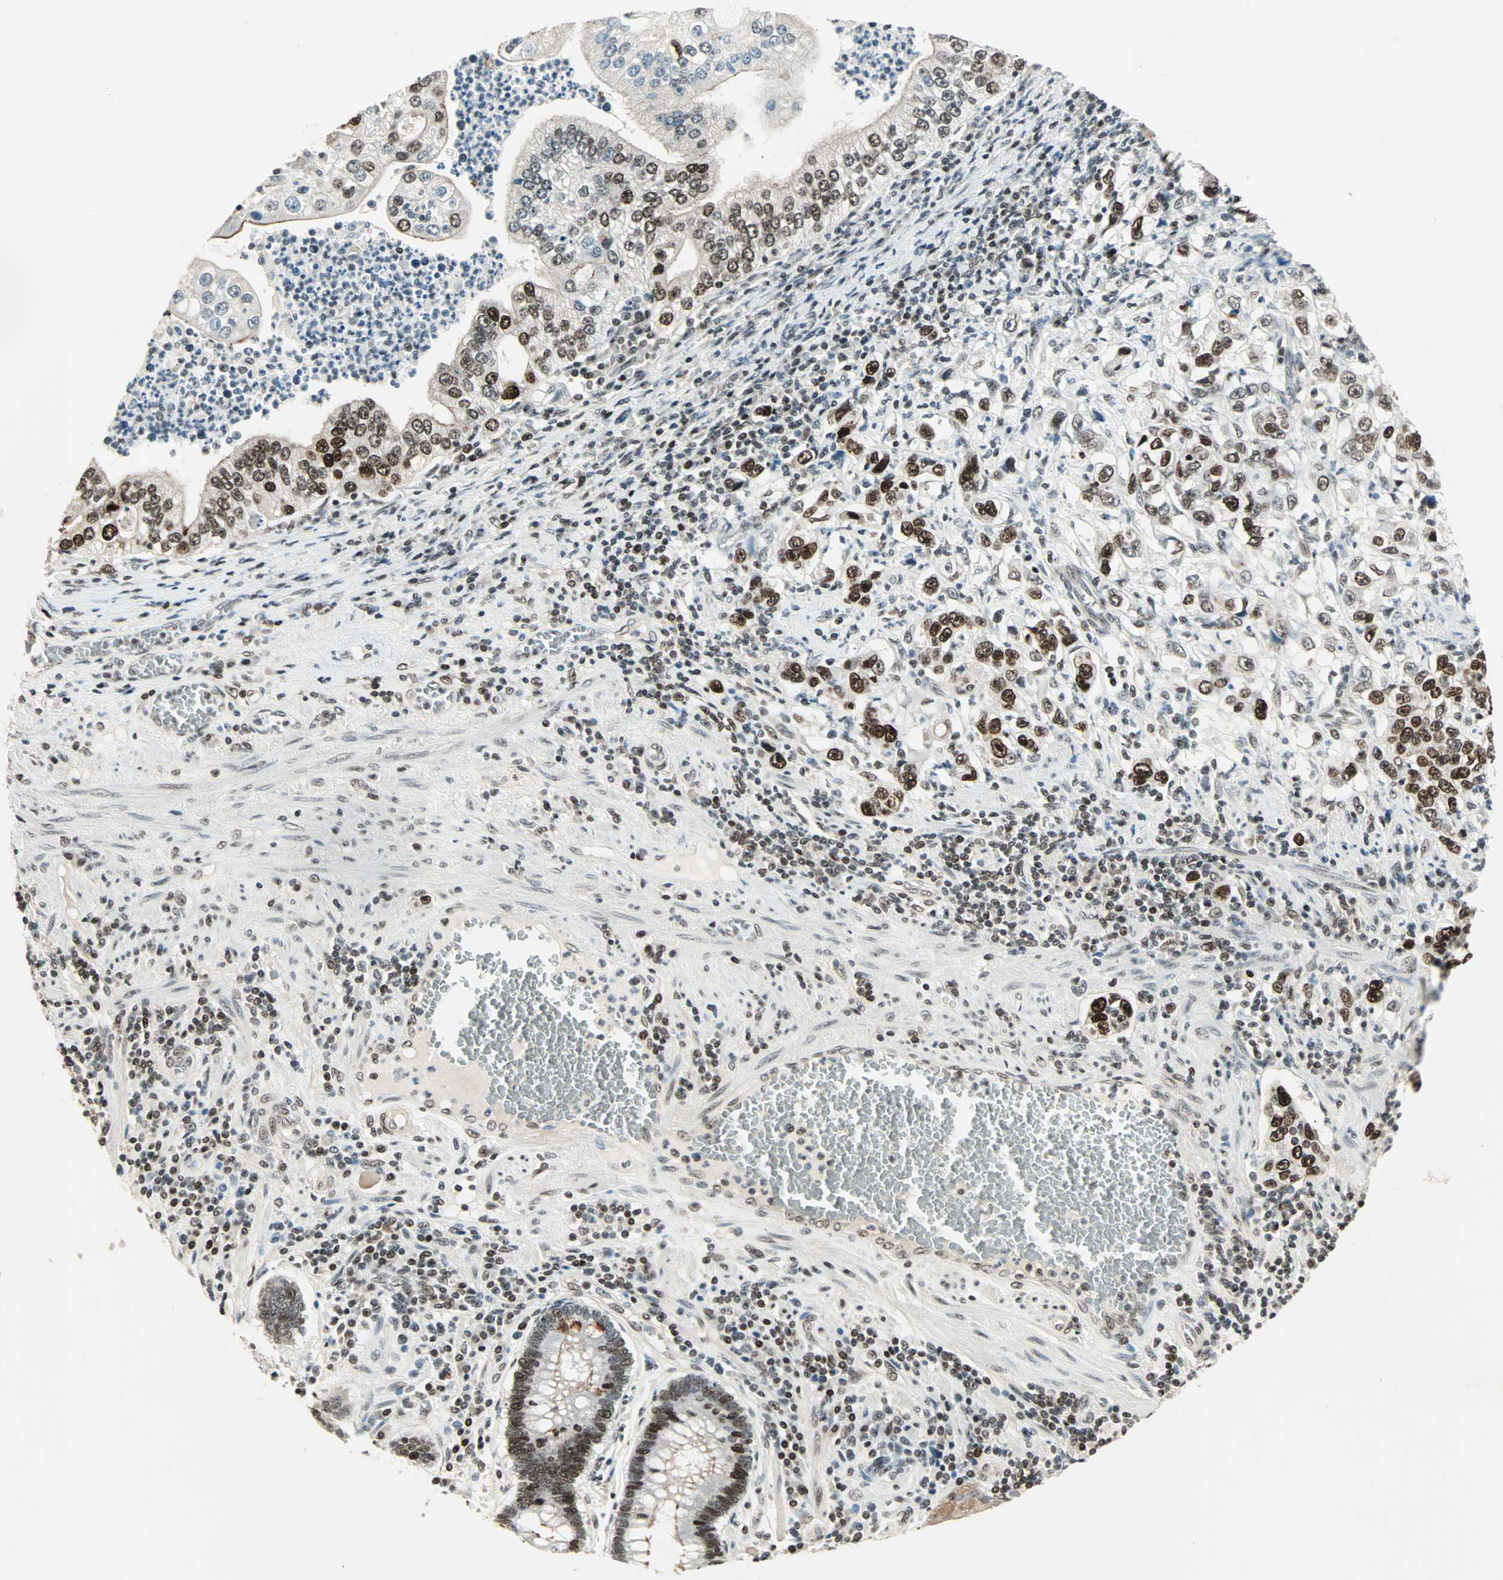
{"staining": {"intensity": "strong", "quantity": ">75%", "location": "nuclear"}, "tissue": "stomach cancer", "cell_type": "Tumor cells", "image_type": "cancer", "snomed": [{"axis": "morphology", "description": "Adenocarcinoma, NOS"}, {"axis": "topography", "description": "Stomach, lower"}], "caption": "Brown immunohistochemical staining in stomach adenocarcinoma demonstrates strong nuclear staining in about >75% of tumor cells. The staining was performed using DAB (3,3'-diaminobenzidine), with brown indicating positive protein expression. Nuclei are stained blue with hematoxylin.", "gene": "MDC1", "patient": {"sex": "female", "age": 72}}